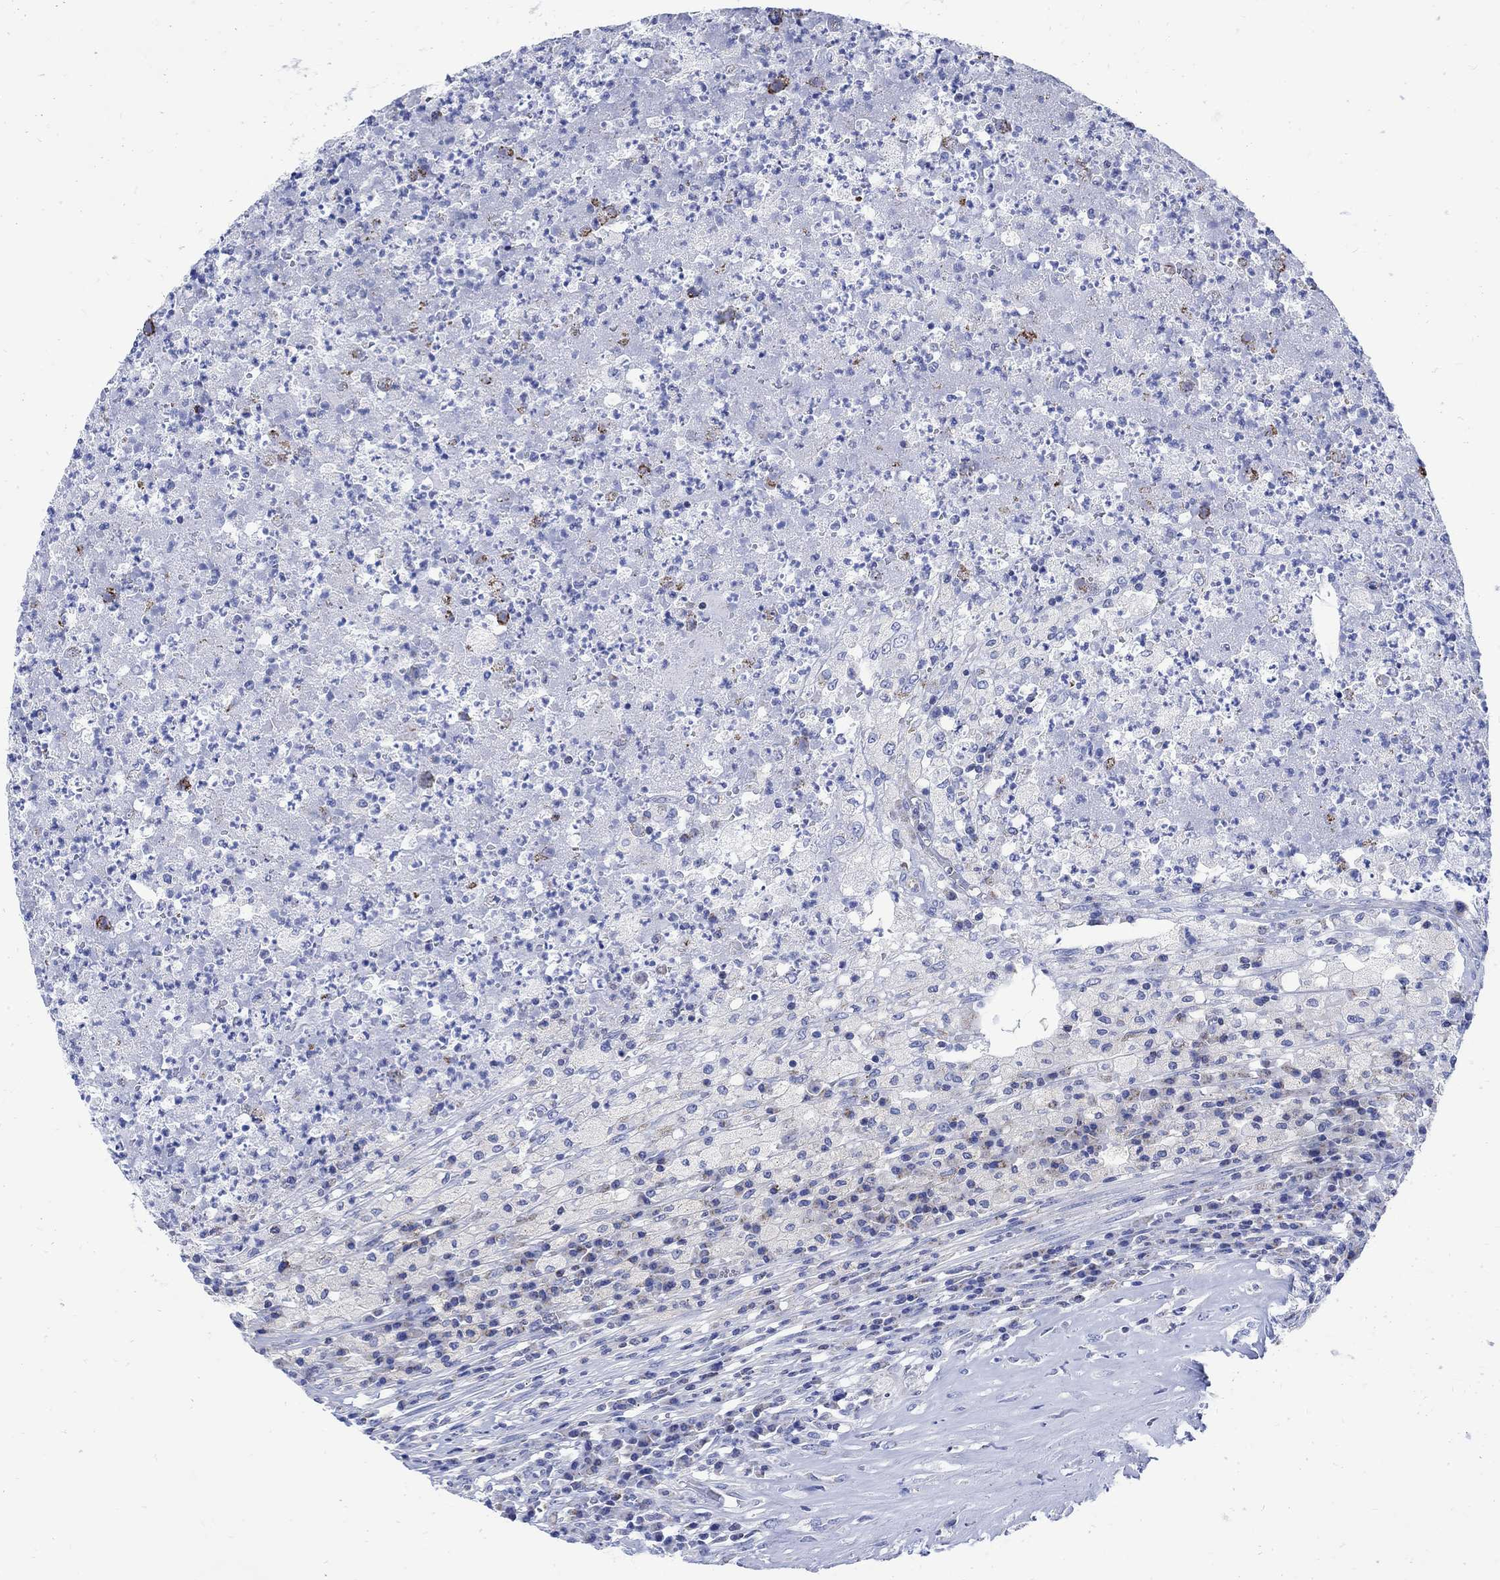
{"staining": {"intensity": "negative", "quantity": "none", "location": "none"}, "tissue": "testis cancer", "cell_type": "Tumor cells", "image_type": "cancer", "snomed": [{"axis": "morphology", "description": "Necrosis, NOS"}, {"axis": "morphology", "description": "Carcinoma, Embryonal, NOS"}, {"axis": "topography", "description": "Testis"}], "caption": "Embryonal carcinoma (testis) stained for a protein using immunohistochemistry shows no staining tumor cells.", "gene": "CPLX2", "patient": {"sex": "male", "age": 19}}